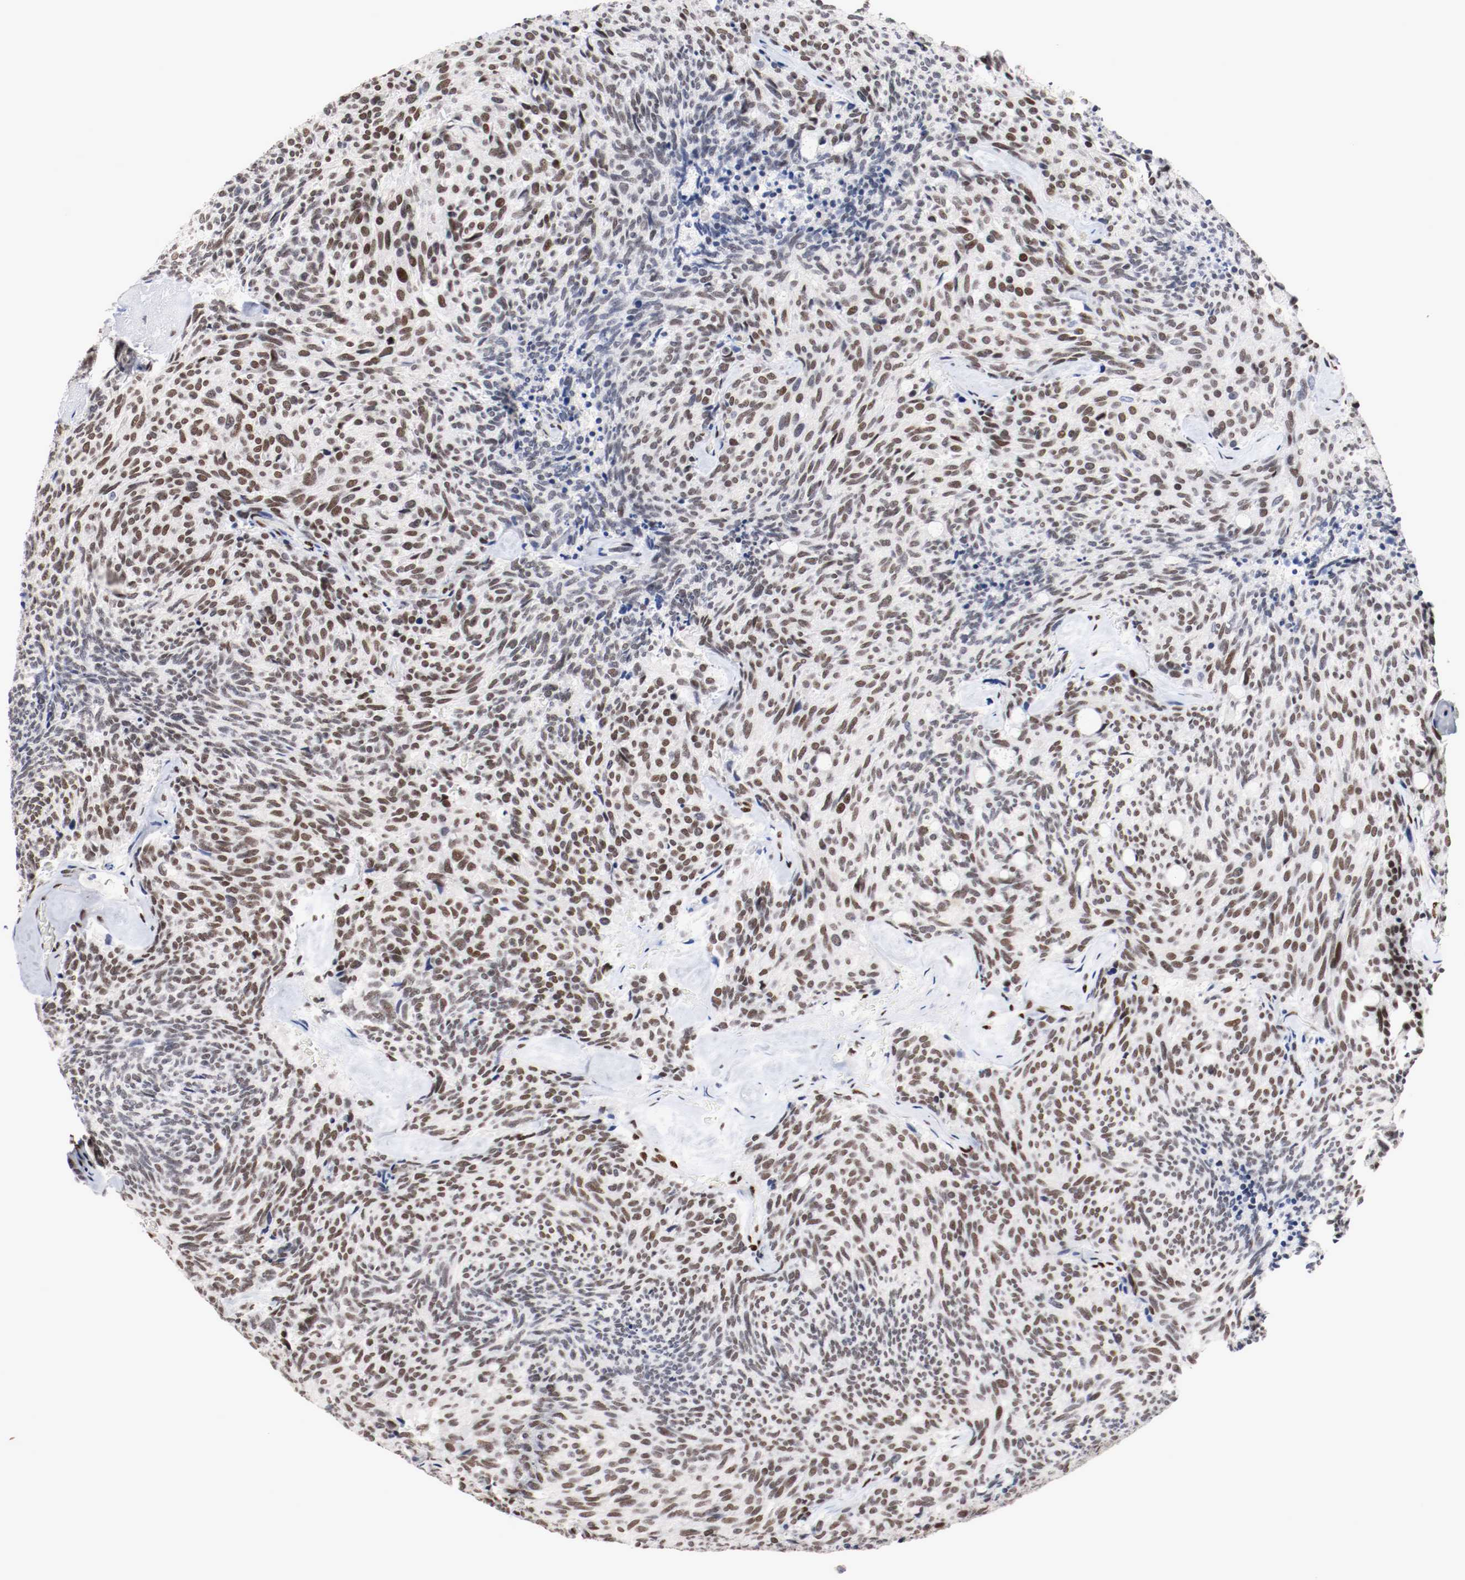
{"staining": {"intensity": "moderate", "quantity": ">75%", "location": "nuclear"}, "tissue": "carcinoid", "cell_type": "Tumor cells", "image_type": "cancer", "snomed": [{"axis": "morphology", "description": "Carcinoid, malignant, NOS"}, {"axis": "topography", "description": "Pancreas"}], "caption": "This is a micrograph of immunohistochemistry staining of malignant carcinoid, which shows moderate staining in the nuclear of tumor cells.", "gene": "MEF2D", "patient": {"sex": "female", "age": 54}}